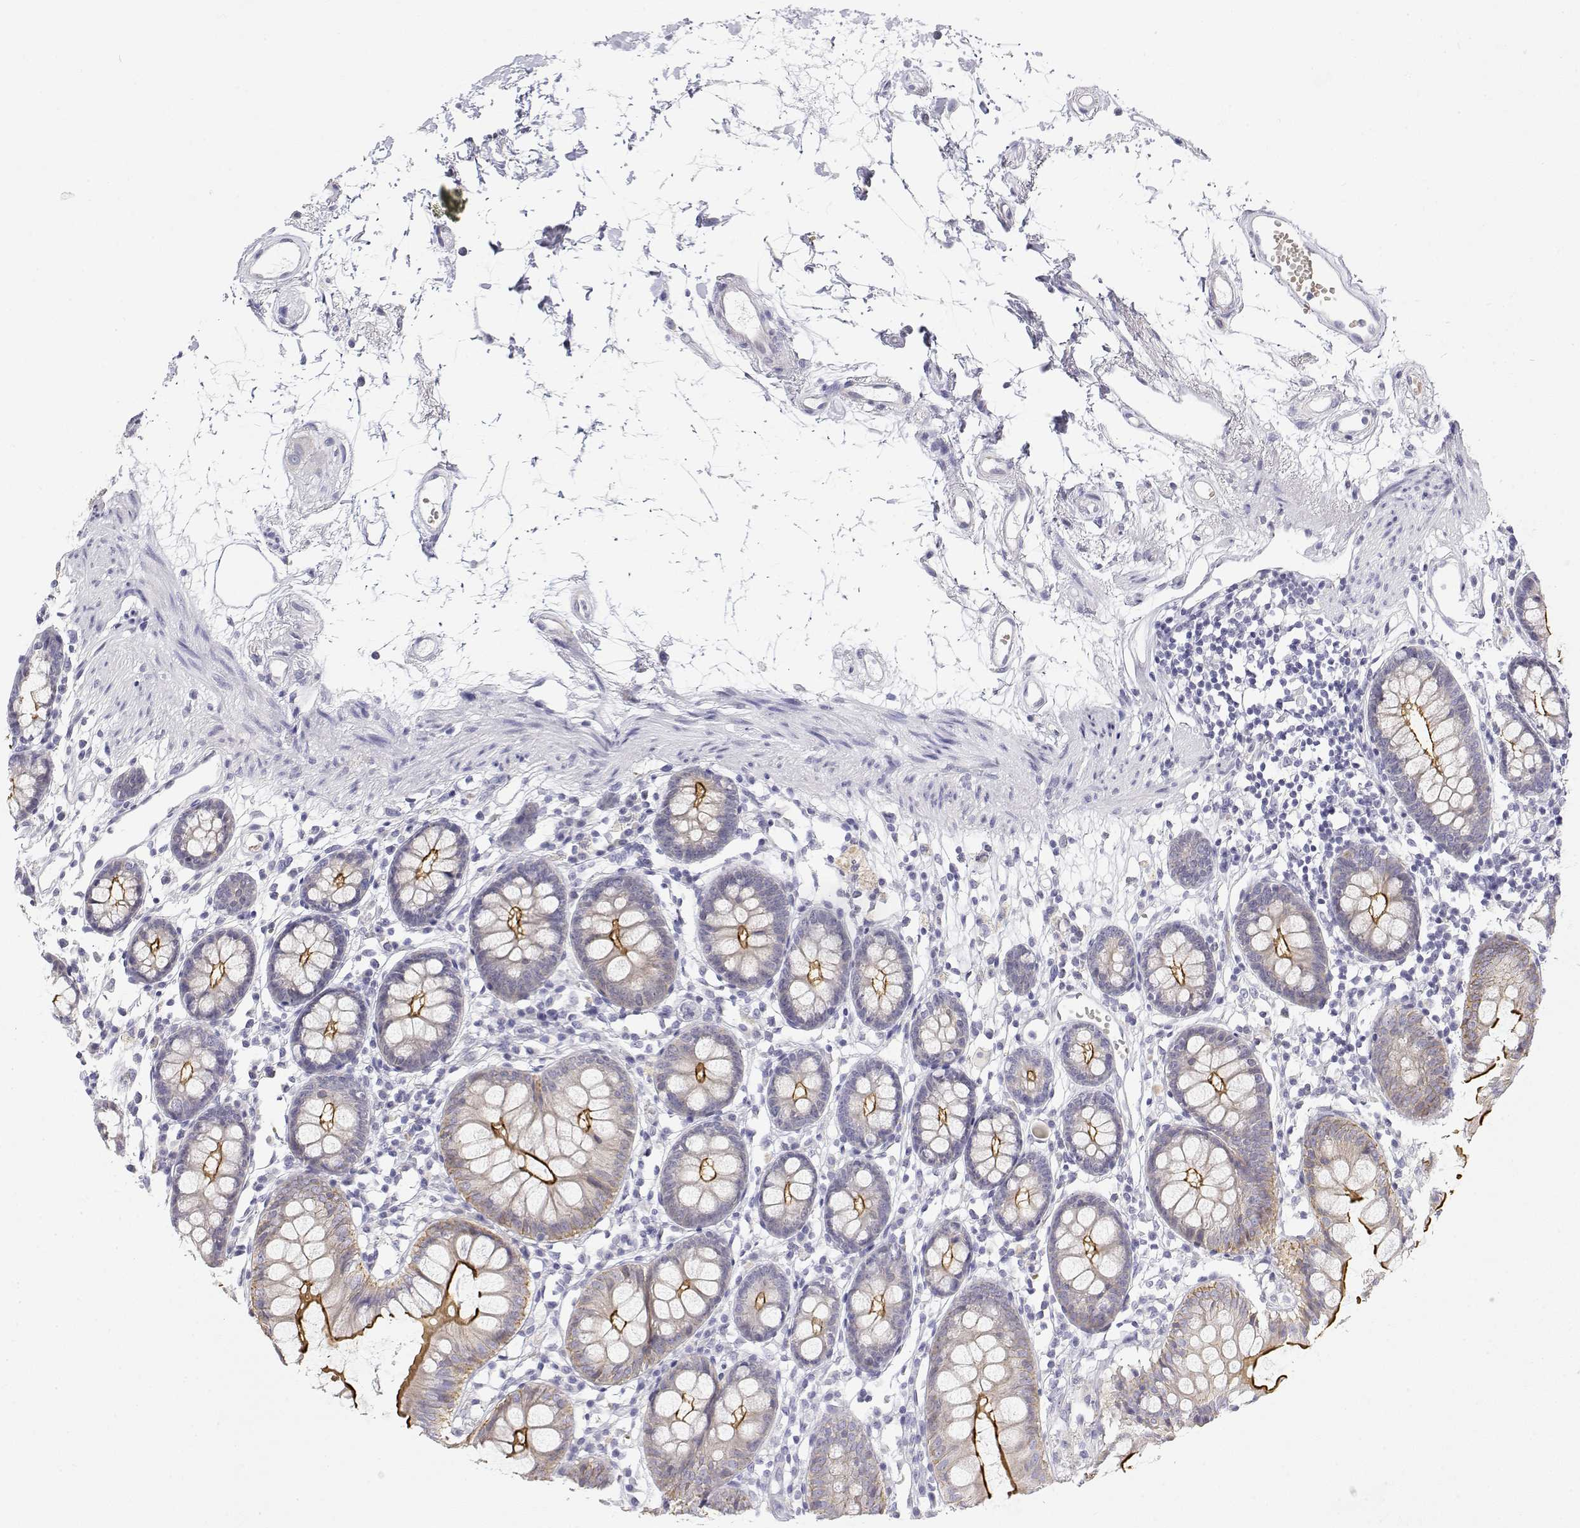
{"staining": {"intensity": "negative", "quantity": "none", "location": "none"}, "tissue": "colon", "cell_type": "Endothelial cells", "image_type": "normal", "snomed": [{"axis": "morphology", "description": "Normal tissue, NOS"}, {"axis": "topography", "description": "Colon"}], "caption": "Image shows no protein positivity in endothelial cells of unremarkable colon. (Stains: DAB (3,3'-diaminobenzidine) immunohistochemistry (IHC) with hematoxylin counter stain, Microscopy: brightfield microscopy at high magnification).", "gene": "MISP", "patient": {"sex": "female", "age": 84}}